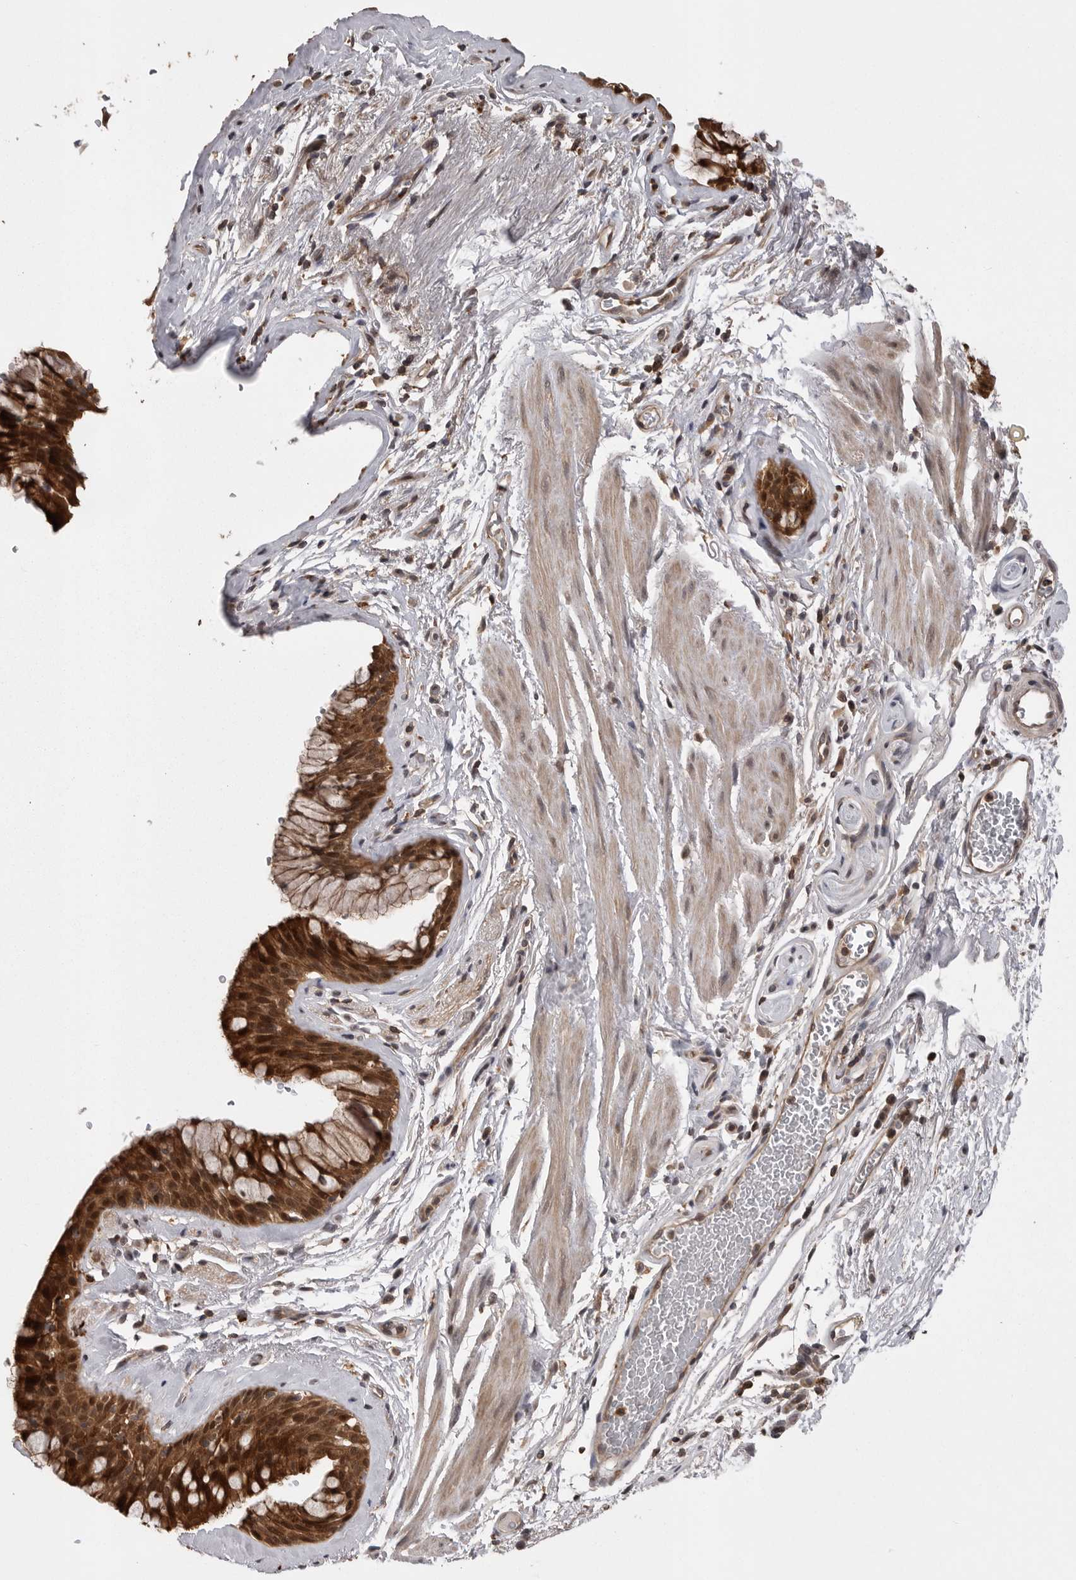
{"staining": {"intensity": "strong", "quantity": ">75%", "location": "cytoplasmic/membranous,nuclear"}, "tissue": "bronchus", "cell_type": "Respiratory epithelial cells", "image_type": "normal", "snomed": [{"axis": "morphology", "description": "Normal tissue, NOS"}, {"axis": "topography", "description": "Cartilage tissue"}, {"axis": "topography", "description": "Bronchus"}], "caption": "About >75% of respiratory epithelial cells in unremarkable bronchus demonstrate strong cytoplasmic/membranous,nuclear protein positivity as visualized by brown immunohistochemical staining.", "gene": "AOAH", "patient": {"sex": "female", "age": 53}}